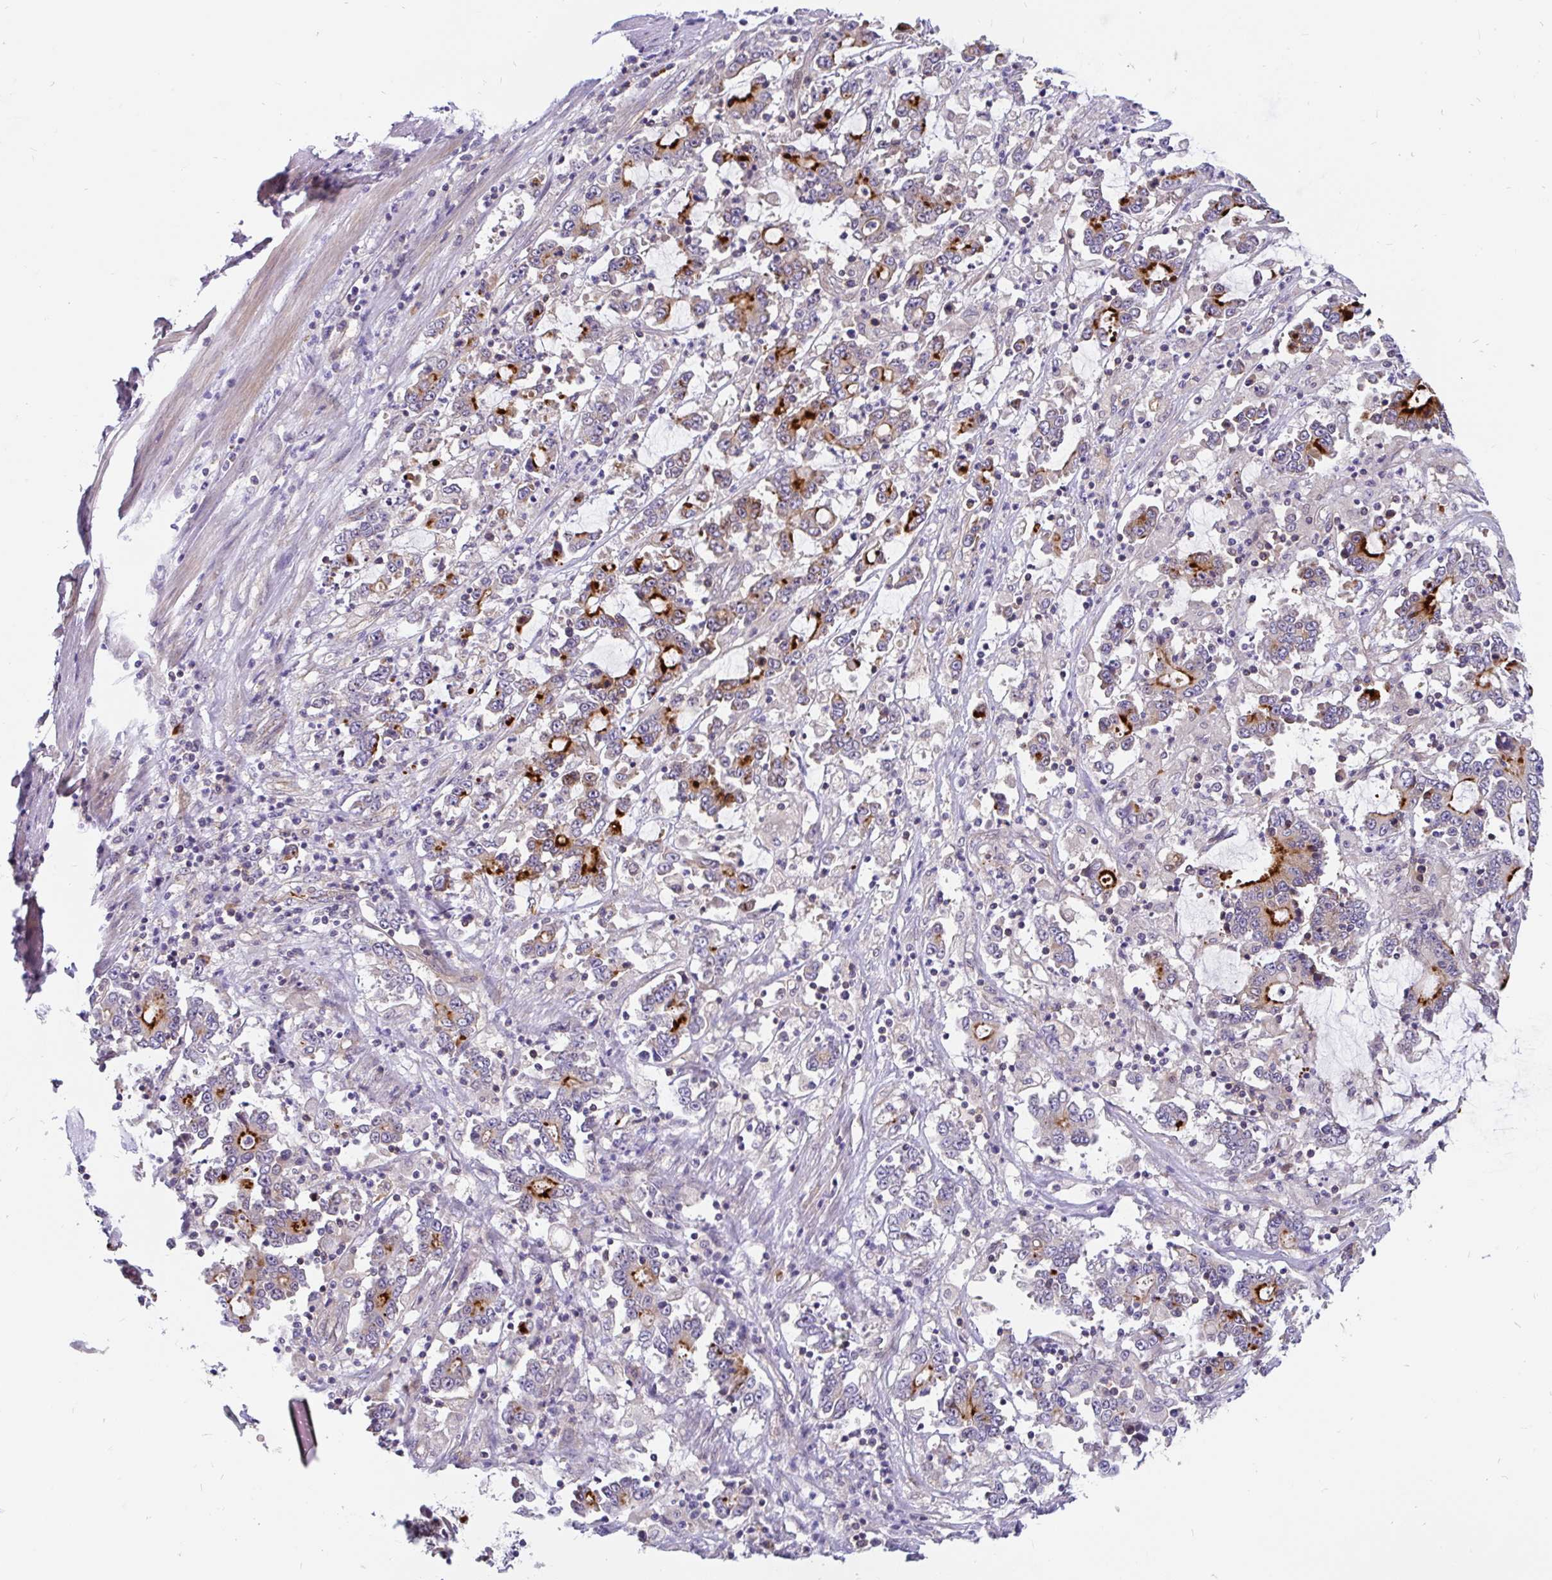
{"staining": {"intensity": "strong", "quantity": "25%-75%", "location": "cytoplasmic/membranous"}, "tissue": "stomach cancer", "cell_type": "Tumor cells", "image_type": "cancer", "snomed": [{"axis": "morphology", "description": "Adenocarcinoma, NOS"}, {"axis": "topography", "description": "Stomach, upper"}], "caption": "DAB immunohistochemical staining of stomach adenocarcinoma demonstrates strong cytoplasmic/membranous protein expression in approximately 25%-75% of tumor cells.", "gene": "LRRC26", "patient": {"sex": "male", "age": 68}}